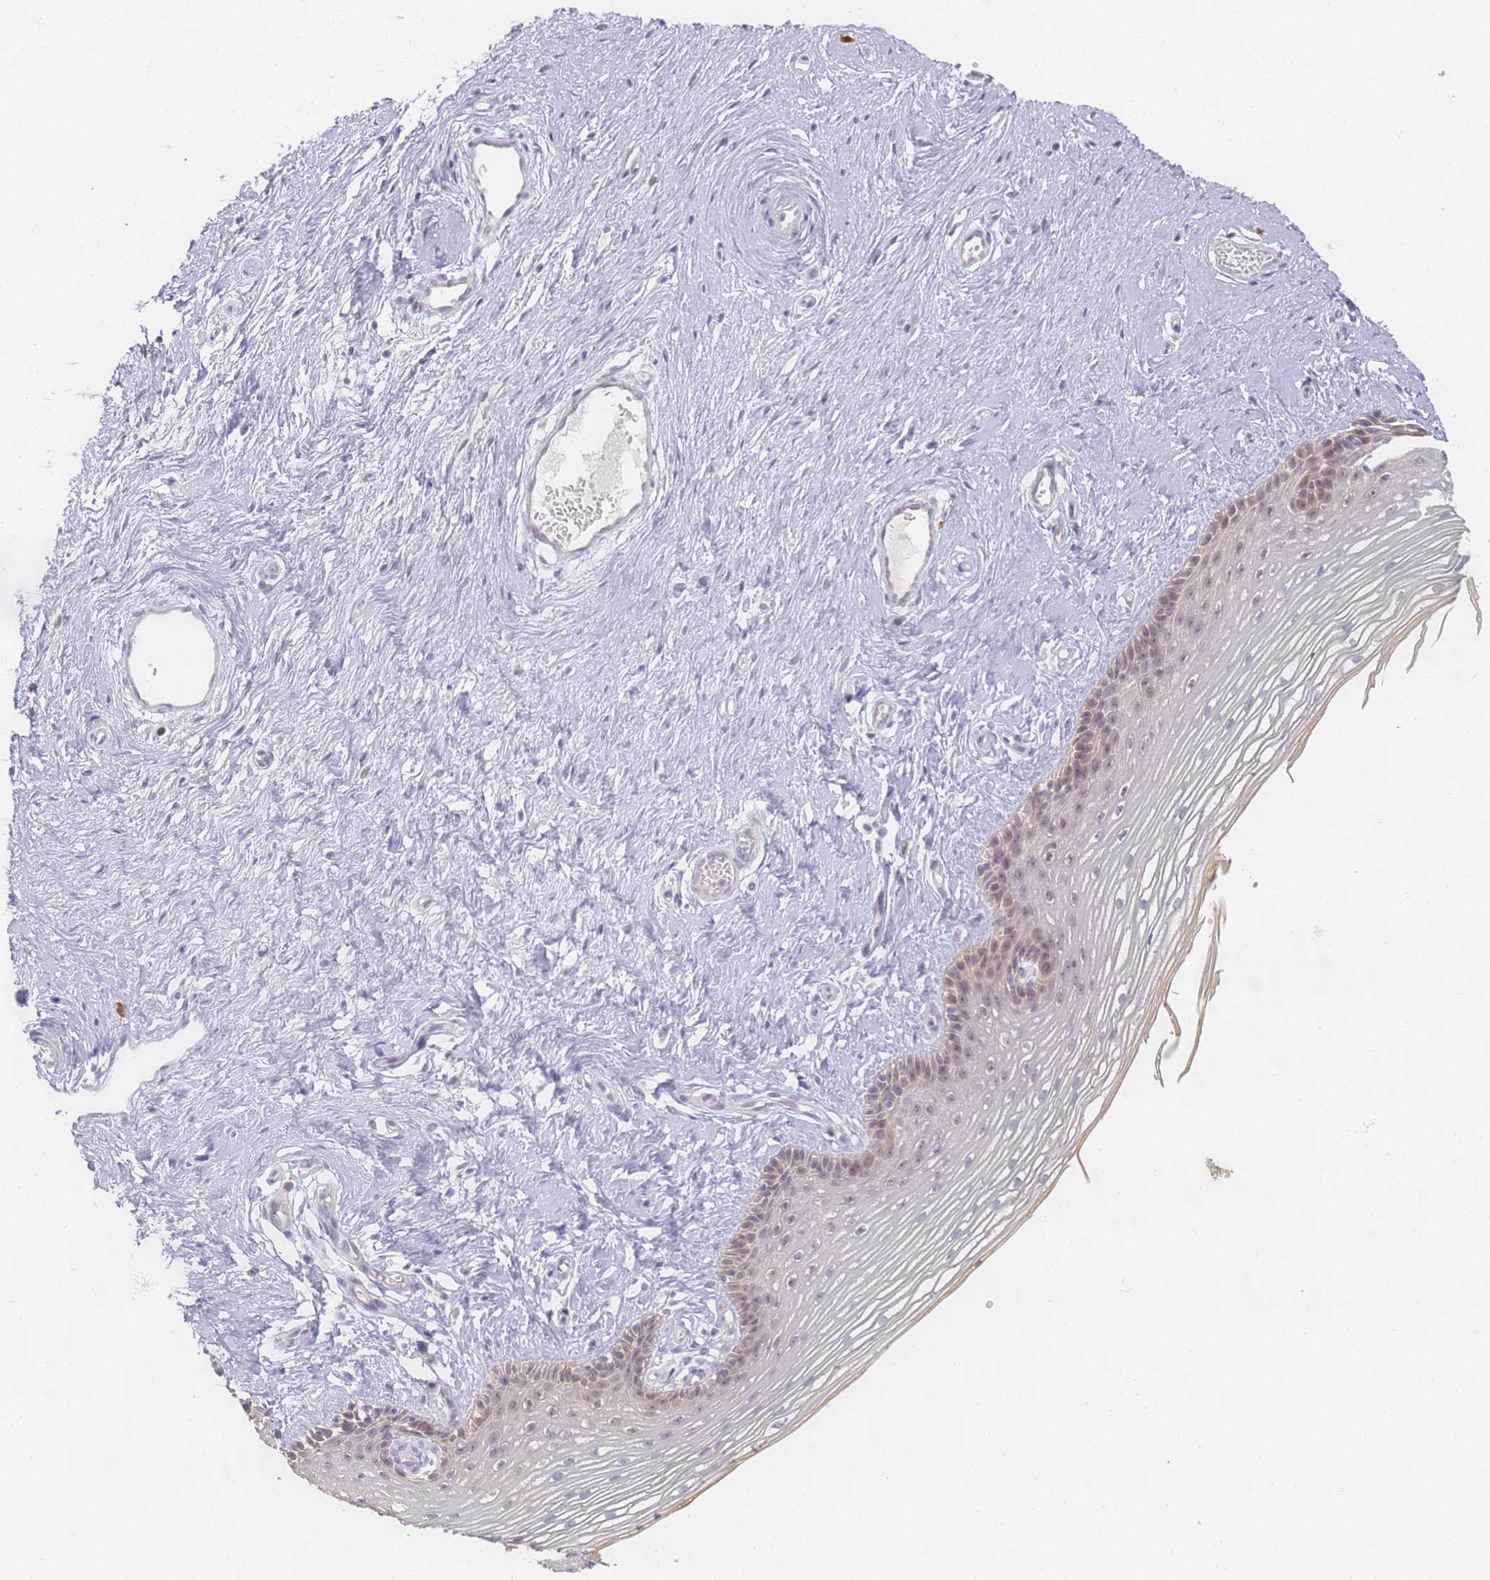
{"staining": {"intensity": "weak", "quantity": "<25%", "location": "cytoplasmic/membranous,nuclear"}, "tissue": "vagina", "cell_type": "Squamous epithelial cells", "image_type": "normal", "snomed": [{"axis": "morphology", "description": "Normal tissue, NOS"}, {"axis": "topography", "description": "Vagina"}], "caption": "The micrograph reveals no significant staining in squamous epithelial cells of vagina. (DAB (3,3'-diaminobenzidine) immunohistochemistry (IHC) visualized using brightfield microscopy, high magnification).", "gene": "SLC38A9", "patient": {"sex": "female", "age": 46}}